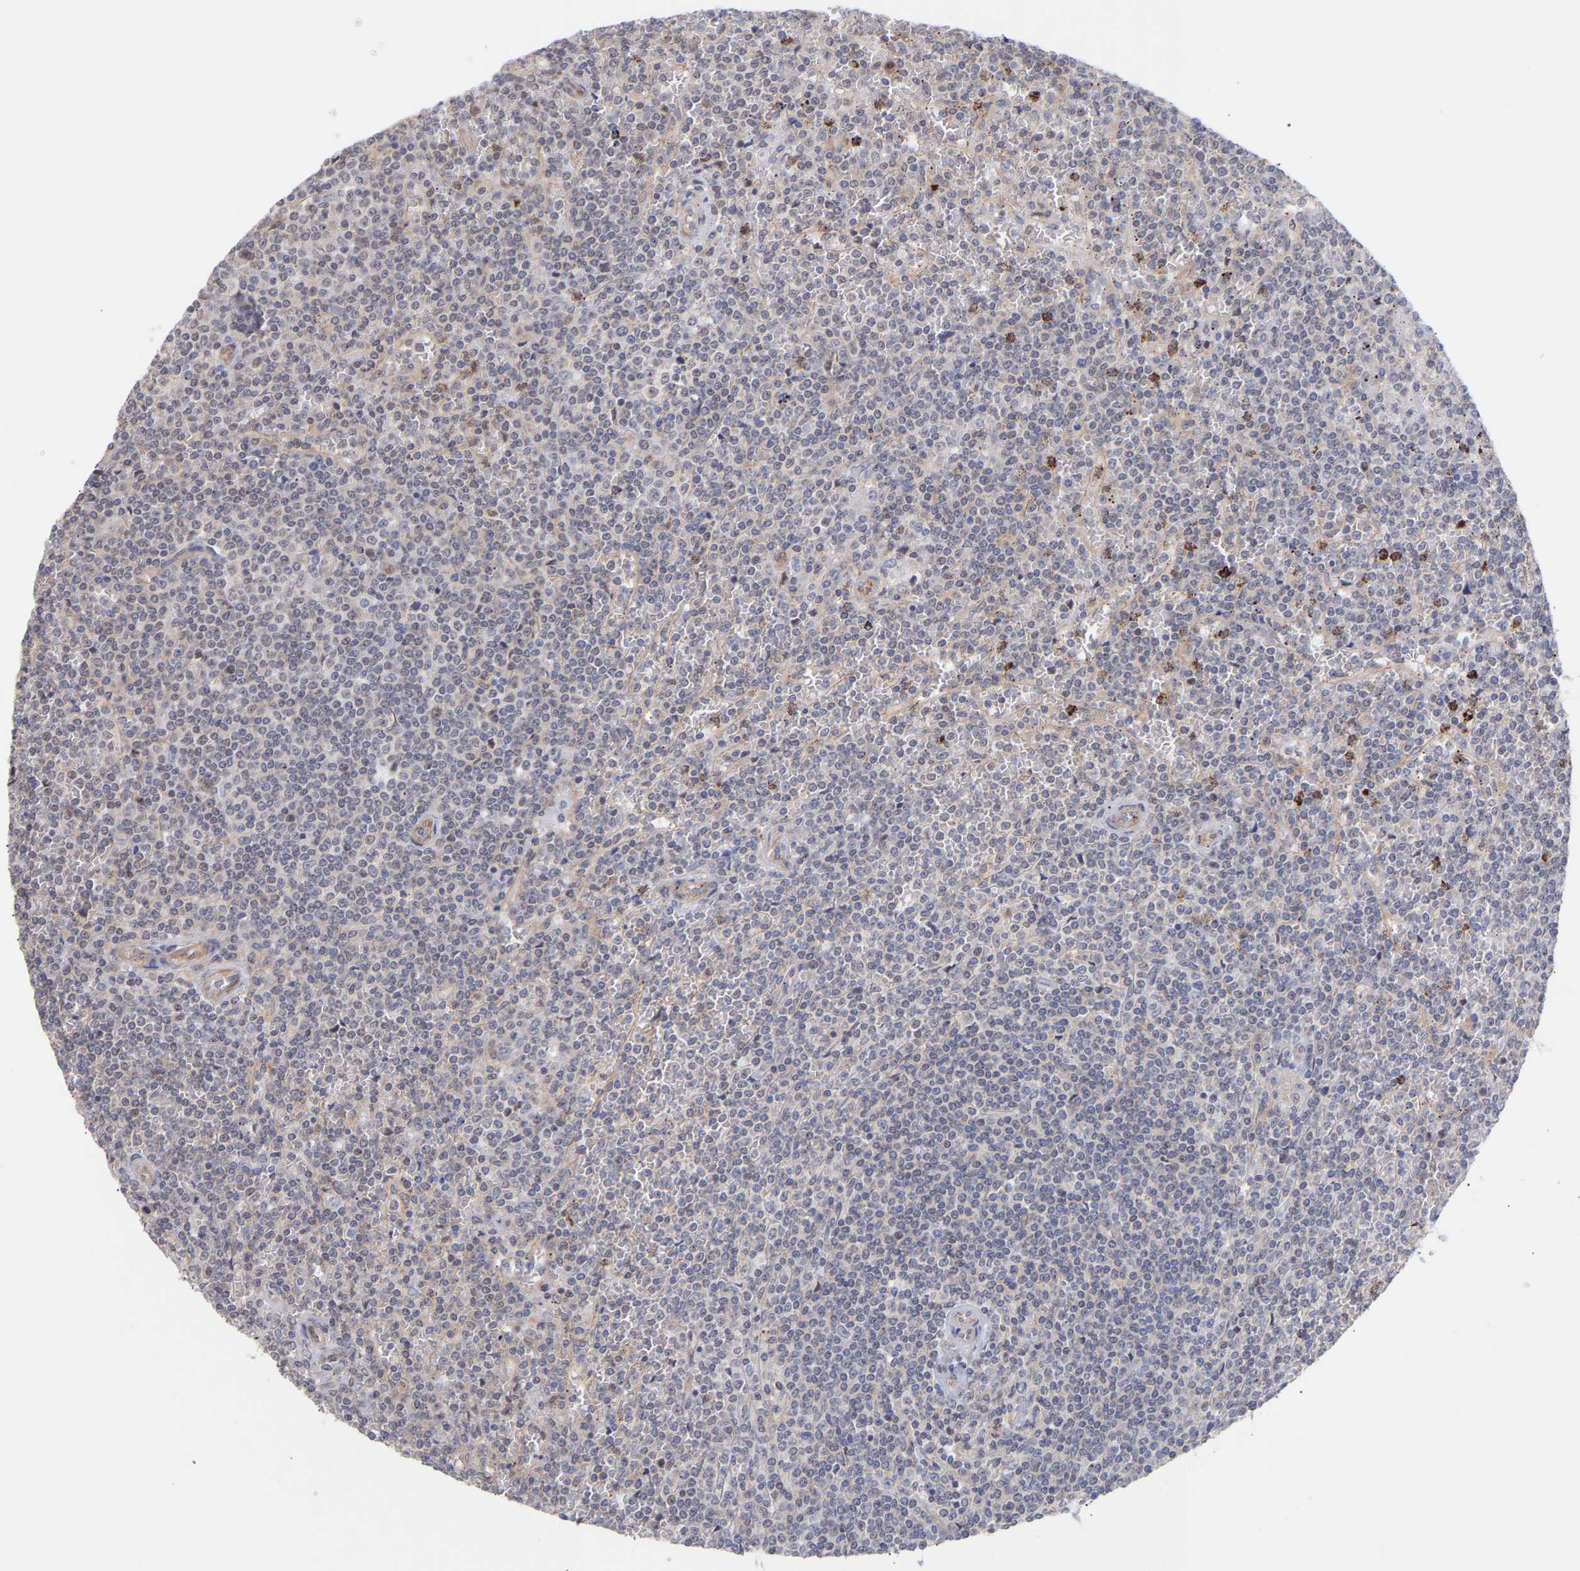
{"staining": {"intensity": "negative", "quantity": "none", "location": "none"}, "tissue": "lymphoma", "cell_type": "Tumor cells", "image_type": "cancer", "snomed": [{"axis": "morphology", "description": "Malignant lymphoma, non-Hodgkin's type, Low grade"}, {"axis": "topography", "description": "Spleen"}], "caption": "Malignant lymphoma, non-Hodgkin's type (low-grade) stained for a protein using immunohistochemistry (IHC) demonstrates no positivity tumor cells.", "gene": "PDLIM5", "patient": {"sex": "female", "age": 19}}